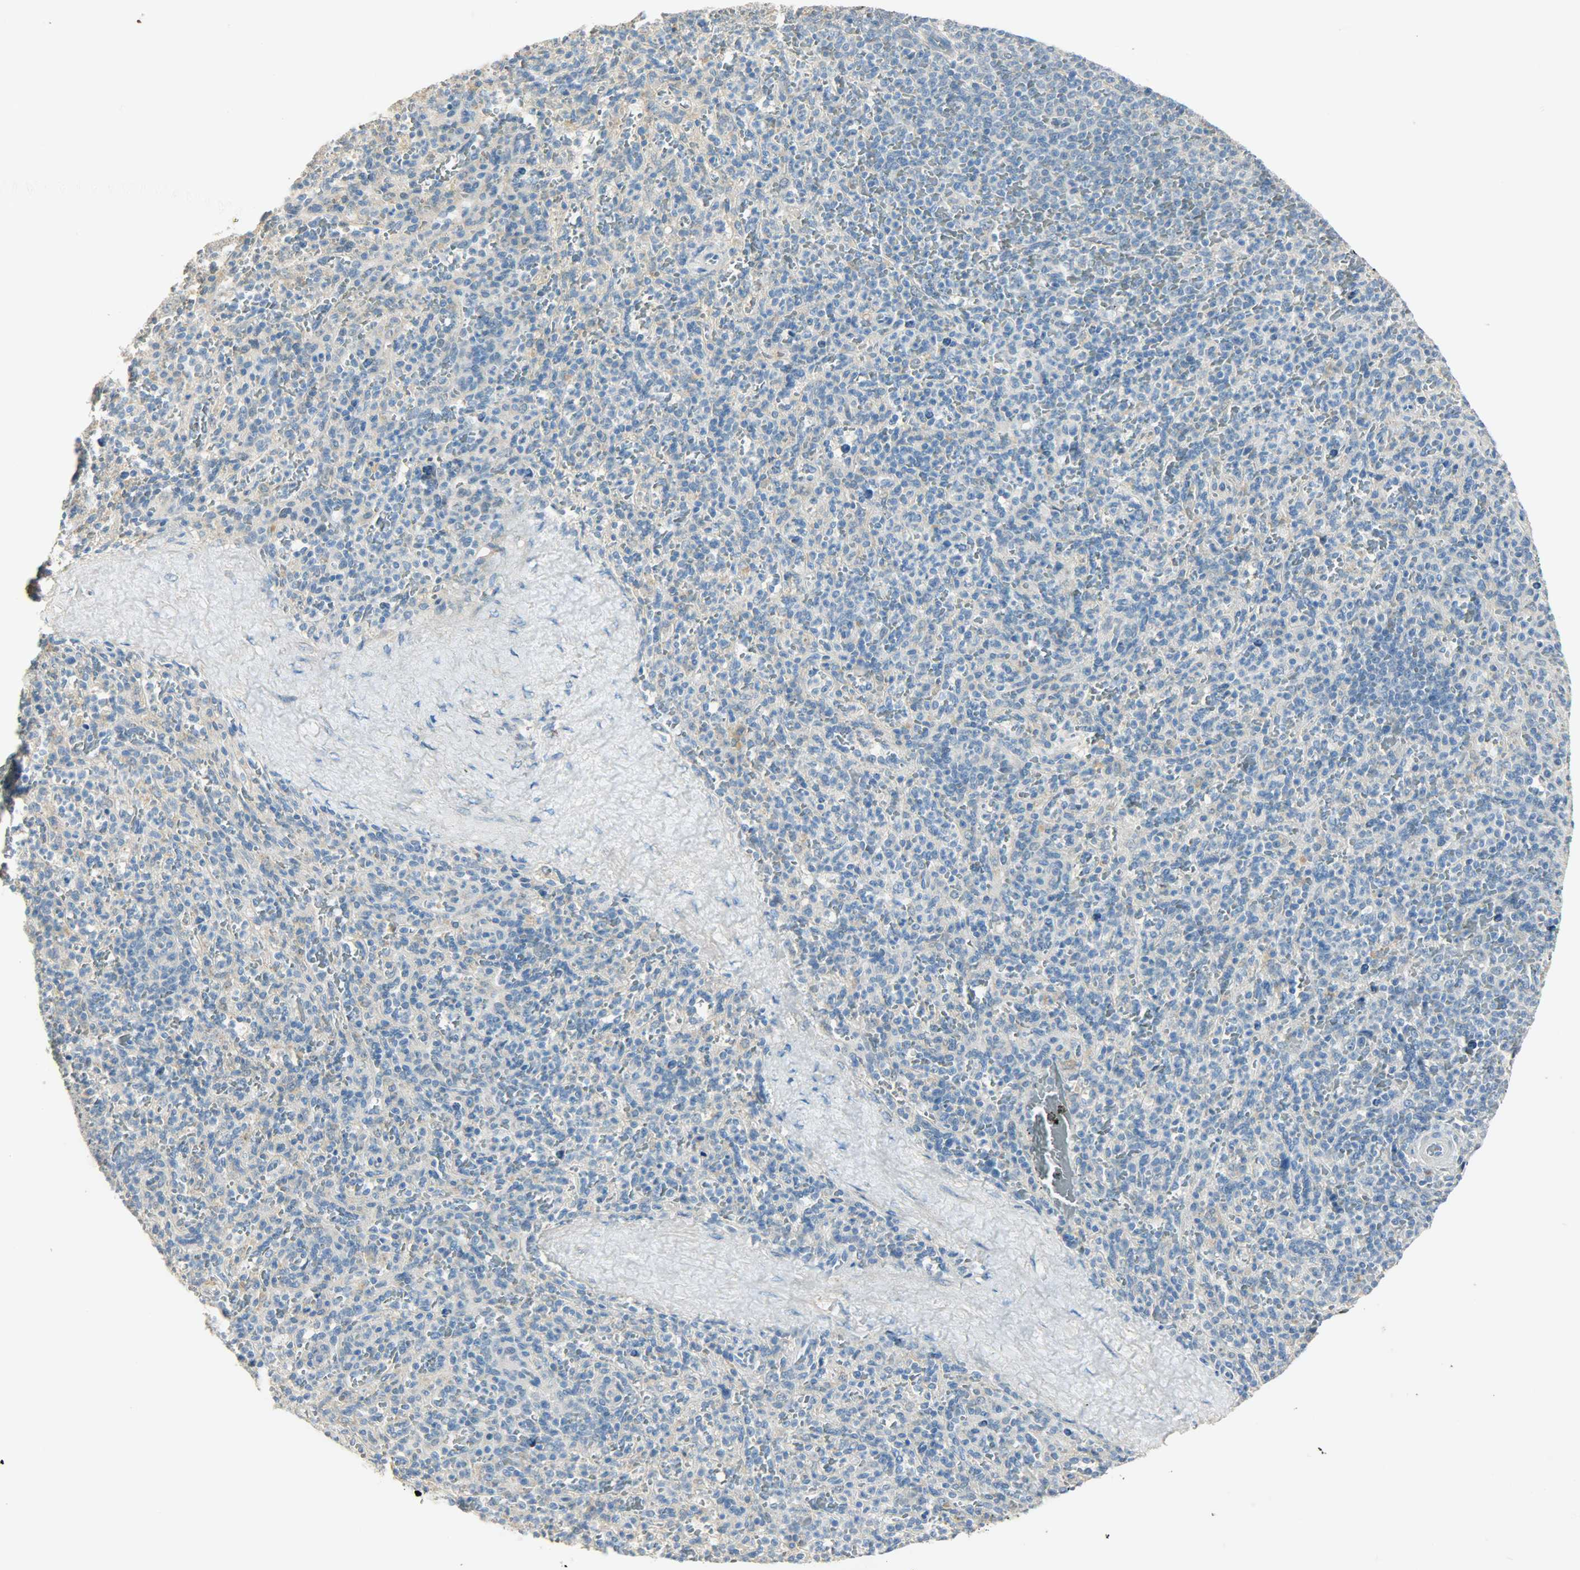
{"staining": {"intensity": "negative", "quantity": "none", "location": "none"}, "tissue": "spleen", "cell_type": "Cells in red pulp", "image_type": "normal", "snomed": [{"axis": "morphology", "description": "Normal tissue, NOS"}, {"axis": "topography", "description": "Spleen"}], "caption": "A high-resolution micrograph shows immunohistochemistry (IHC) staining of normal spleen, which shows no significant staining in cells in red pulp.", "gene": "USP13", "patient": {"sex": "male", "age": 36}}